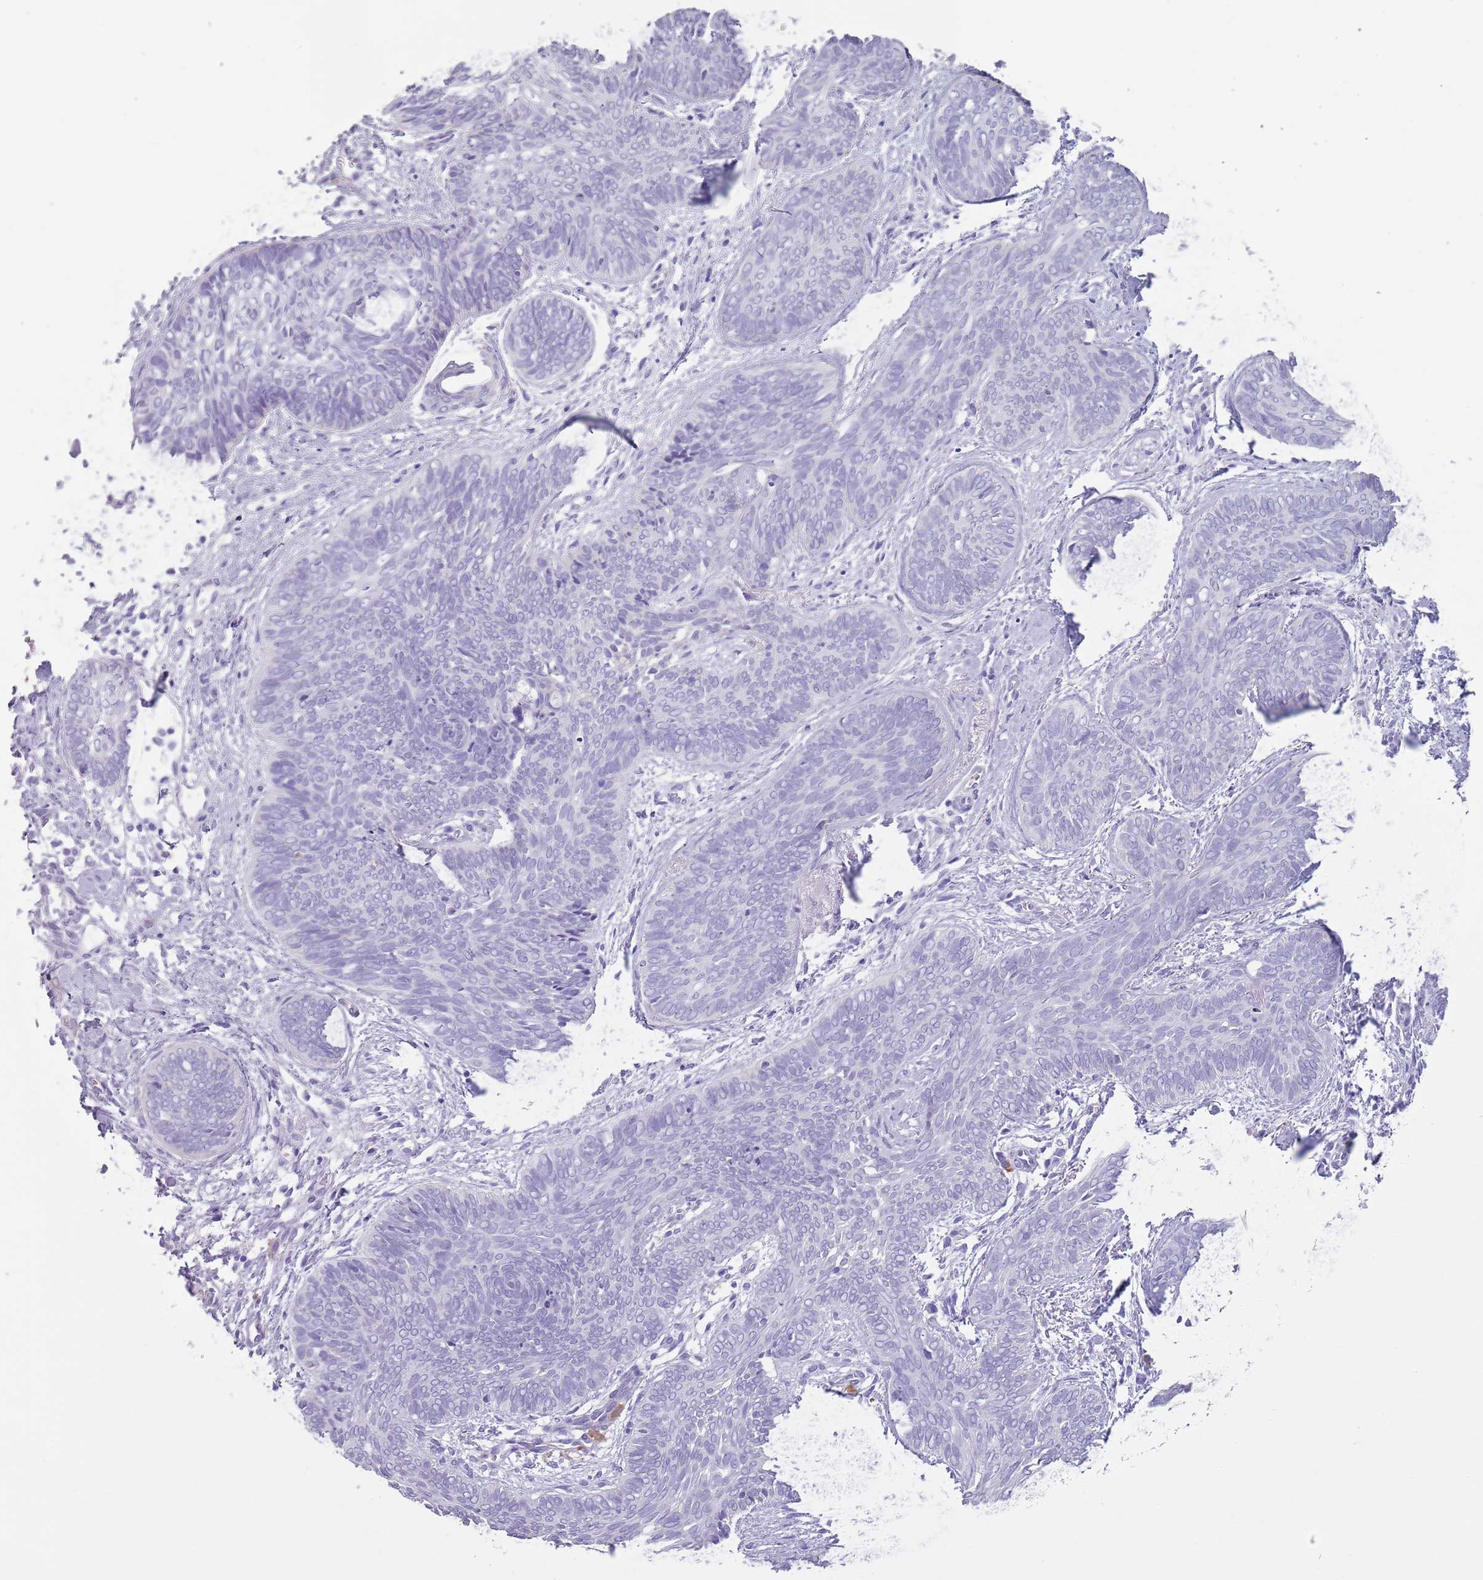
{"staining": {"intensity": "negative", "quantity": "none", "location": "none"}, "tissue": "skin cancer", "cell_type": "Tumor cells", "image_type": "cancer", "snomed": [{"axis": "morphology", "description": "Basal cell carcinoma"}, {"axis": "topography", "description": "Skin"}], "caption": "Micrograph shows no significant protein positivity in tumor cells of skin cancer (basal cell carcinoma).", "gene": "HYOU1", "patient": {"sex": "female", "age": 81}}